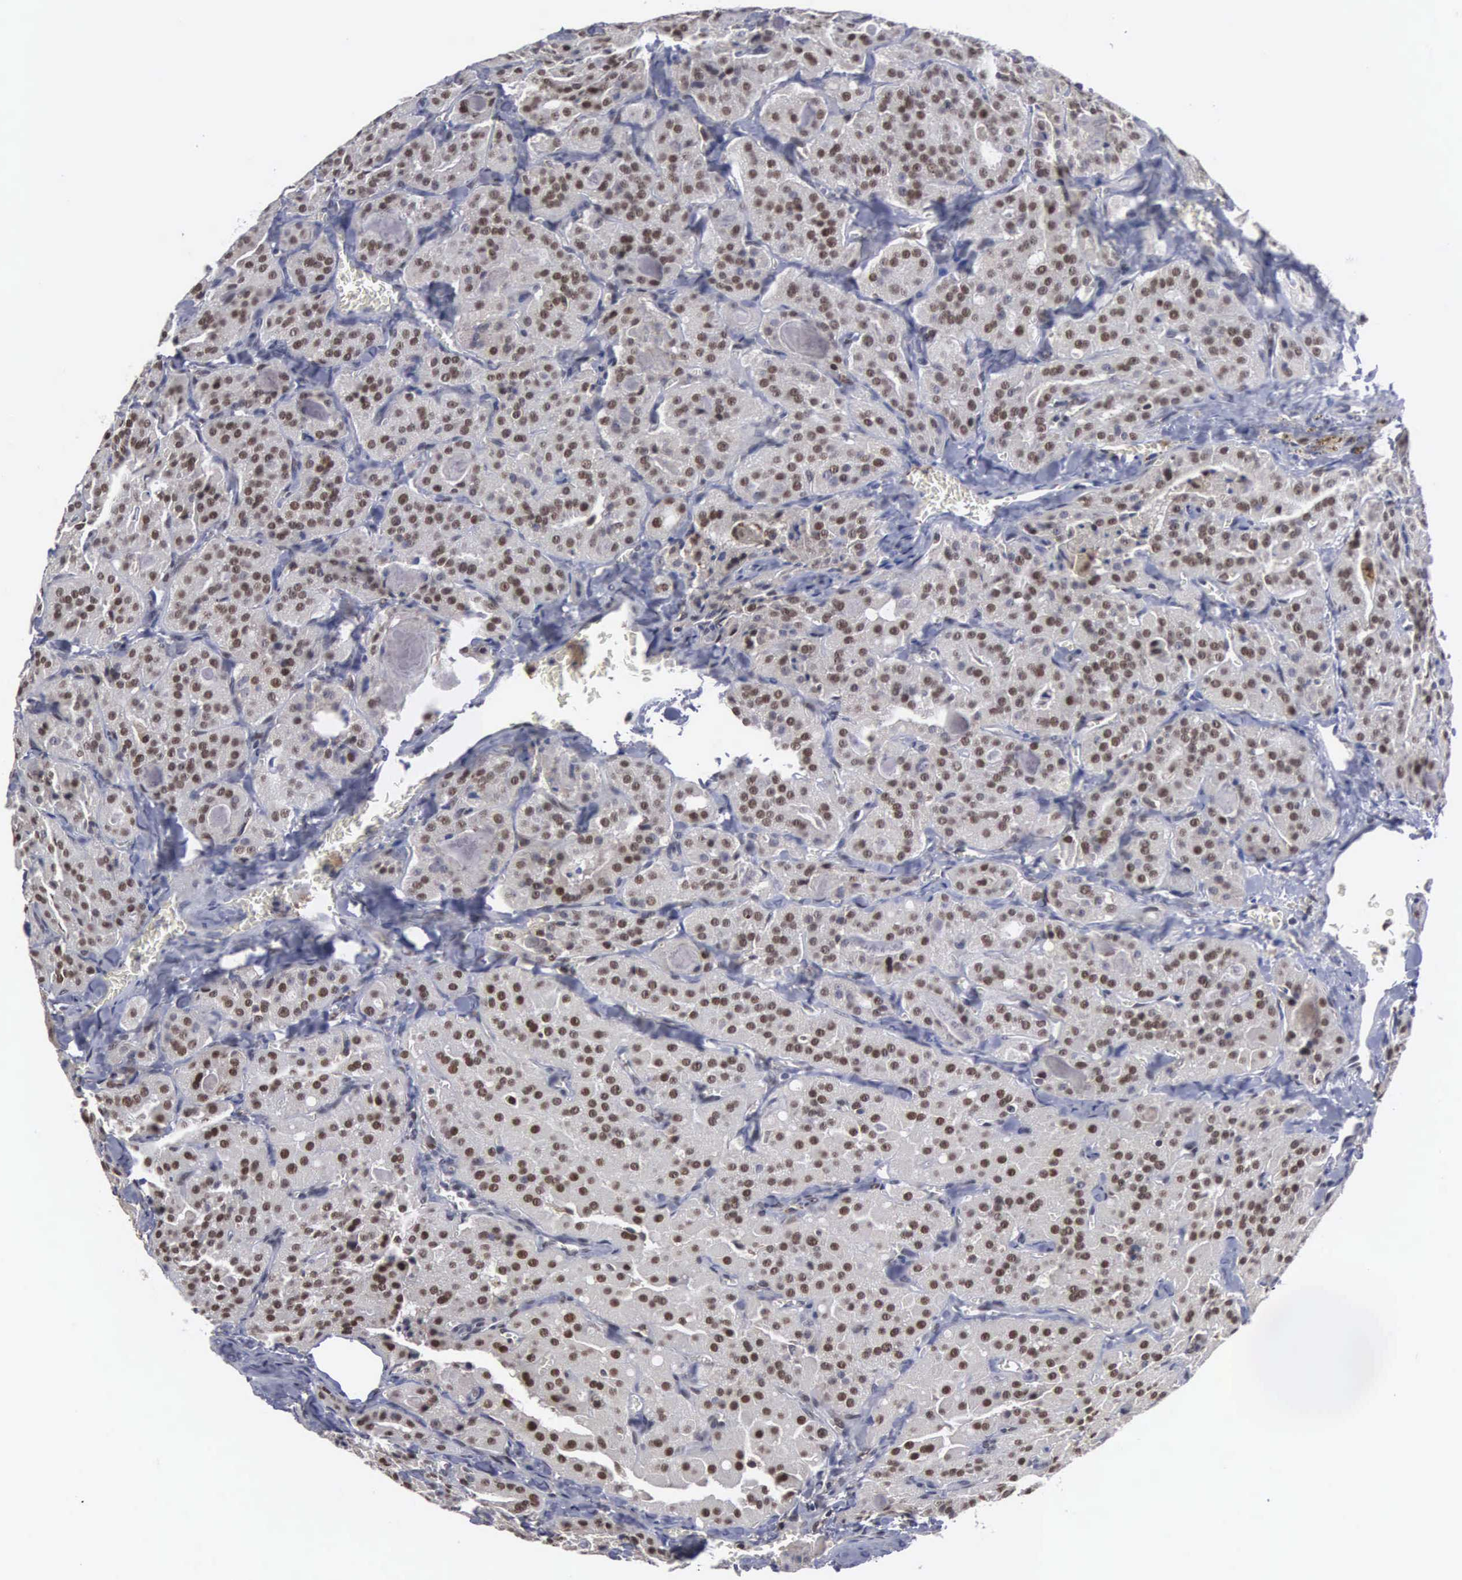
{"staining": {"intensity": "moderate", "quantity": ">75%", "location": "nuclear"}, "tissue": "thyroid cancer", "cell_type": "Tumor cells", "image_type": "cancer", "snomed": [{"axis": "morphology", "description": "Carcinoma, NOS"}, {"axis": "topography", "description": "Thyroid gland"}], "caption": "An immunohistochemistry (IHC) micrograph of neoplastic tissue is shown. Protein staining in brown shows moderate nuclear positivity in carcinoma (thyroid) within tumor cells.", "gene": "TRMT5", "patient": {"sex": "male", "age": 76}}